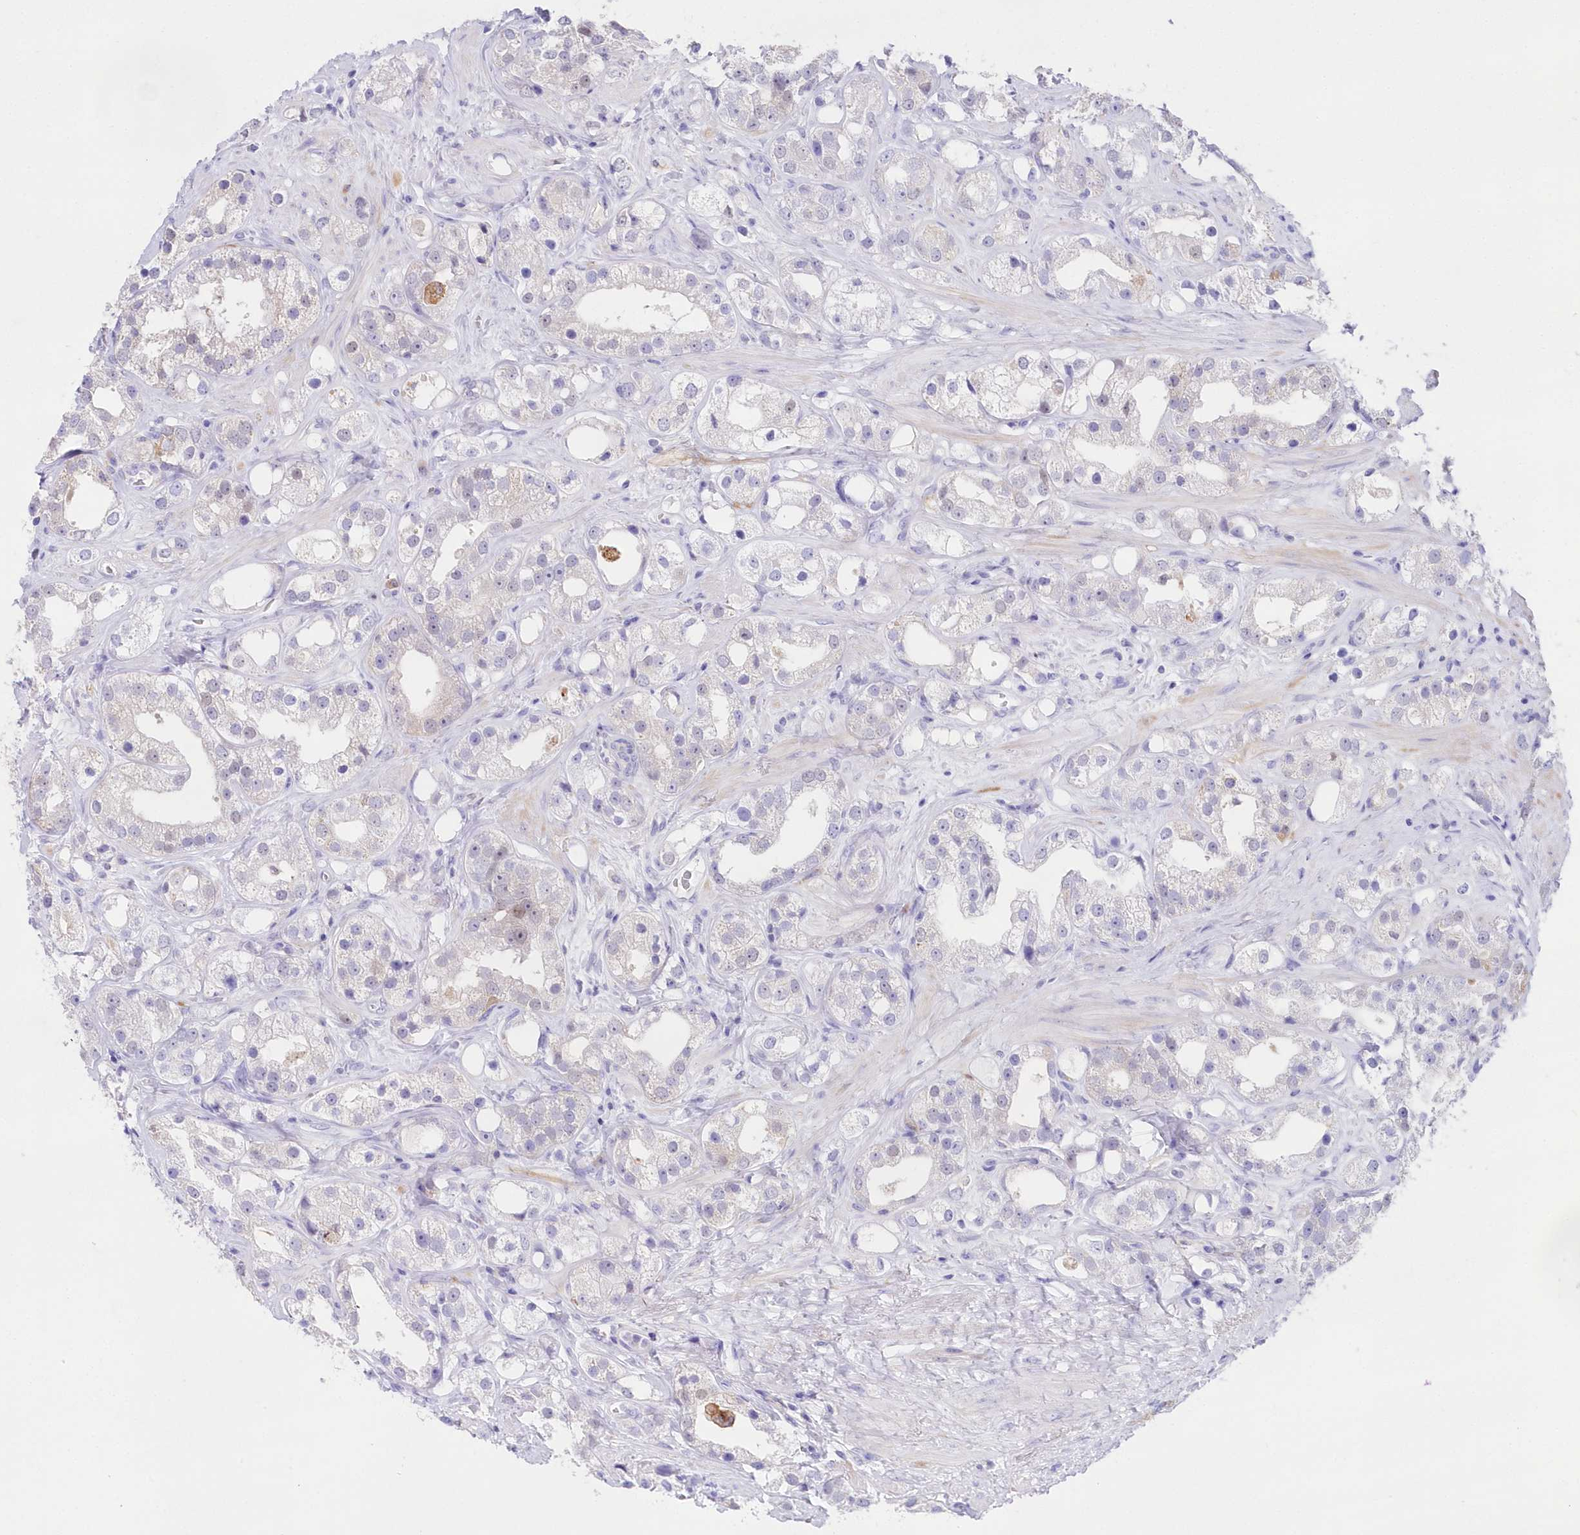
{"staining": {"intensity": "negative", "quantity": "none", "location": "none"}, "tissue": "prostate cancer", "cell_type": "Tumor cells", "image_type": "cancer", "snomed": [{"axis": "morphology", "description": "Adenocarcinoma, NOS"}, {"axis": "topography", "description": "Prostate"}], "caption": "Tumor cells are negative for brown protein staining in prostate cancer.", "gene": "DNAJC19", "patient": {"sex": "male", "age": 79}}